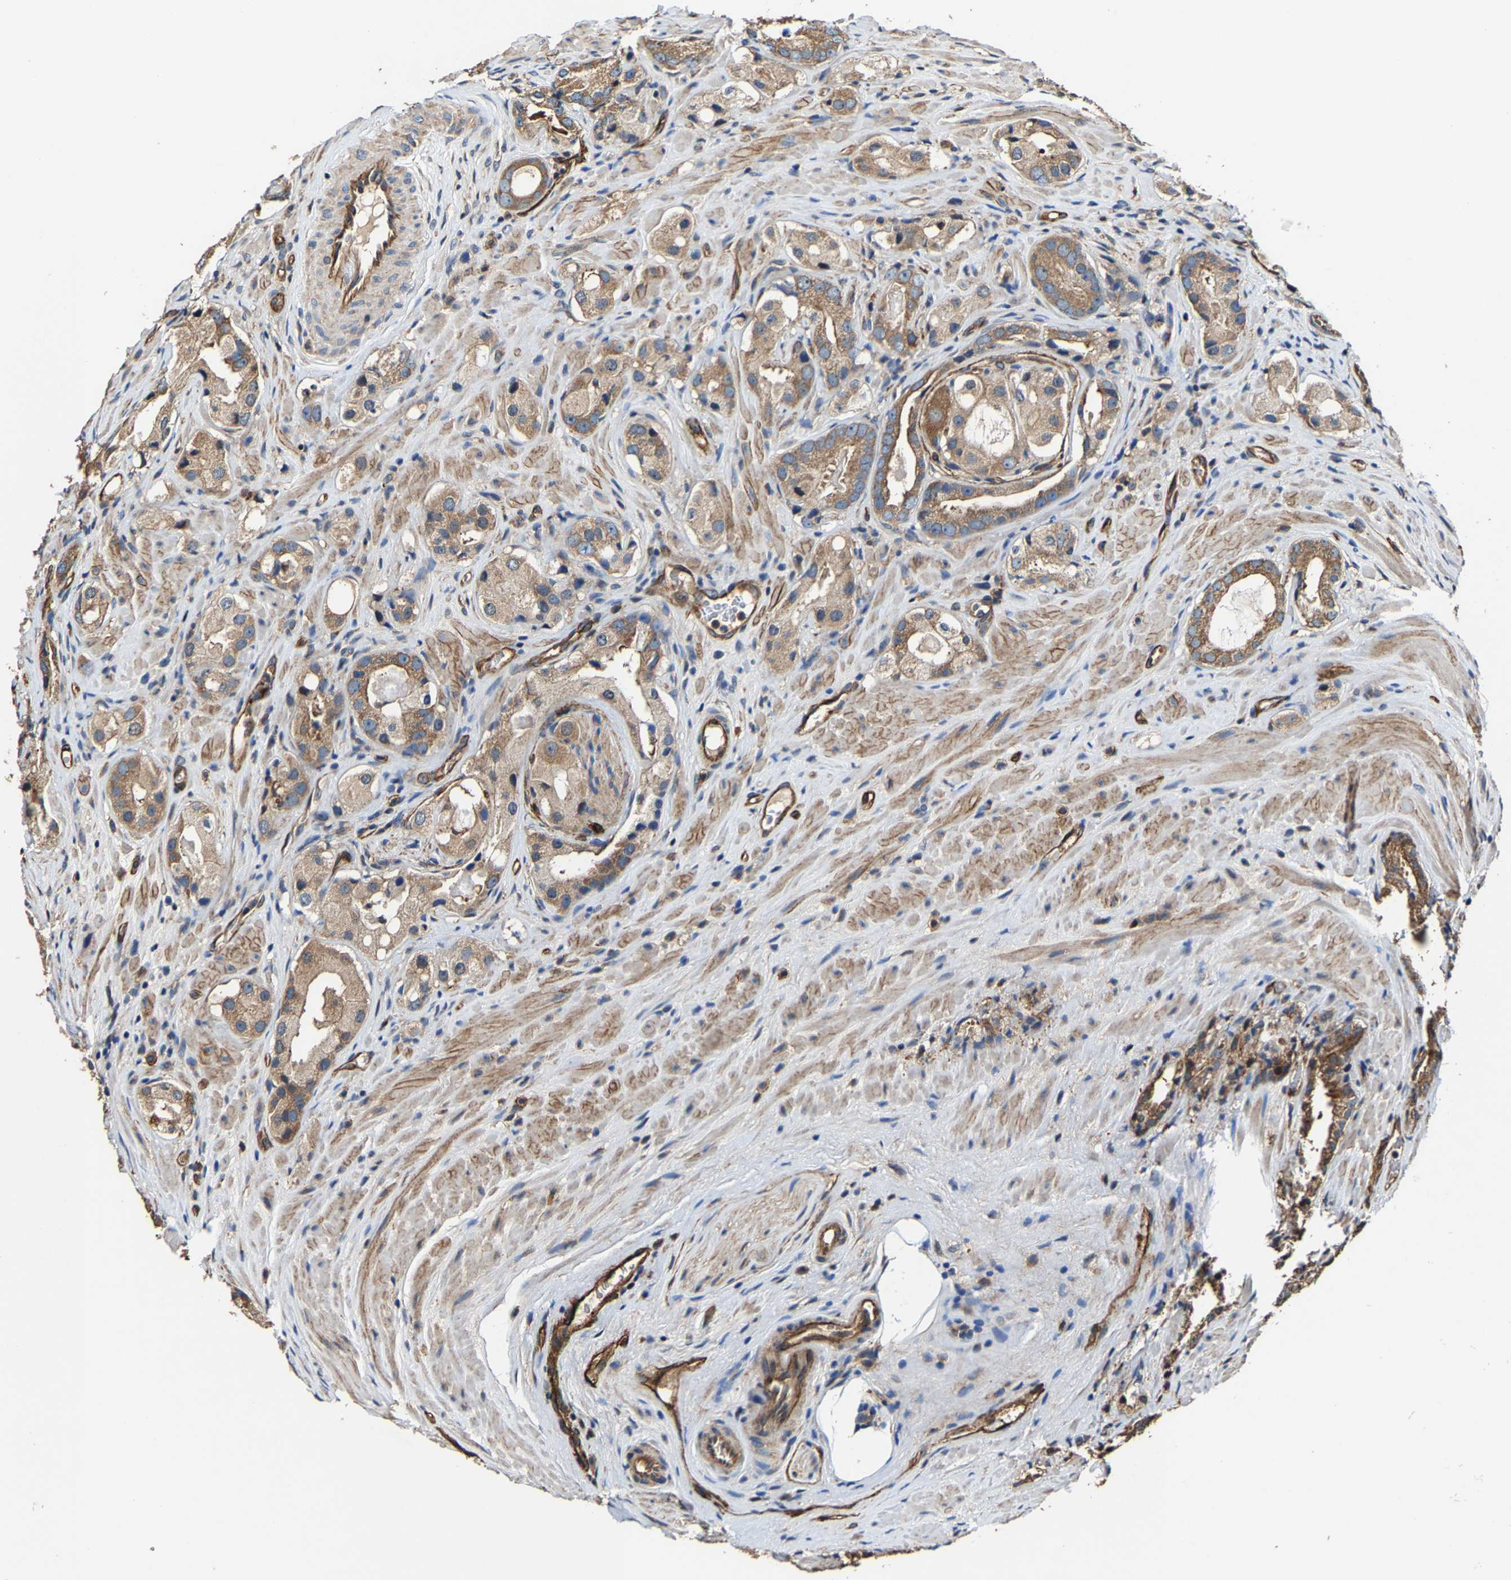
{"staining": {"intensity": "moderate", "quantity": ">75%", "location": "cytoplasmic/membranous"}, "tissue": "prostate cancer", "cell_type": "Tumor cells", "image_type": "cancer", "snomed": [{"axis": "morphology", "description": "Adenocarcinoma, High grade"}, {"axis": "topography", "description": "Prostate"}], "caption": "This is a histology image of immunohistochemistry (IHC) staining of prostate high-grade adenocarcinoma, which shows moderate staining in the cytoplasmic/membranous of tumor cells.", "gene": "GFRA3", "patient": {"sex": "male", "age": 63}}